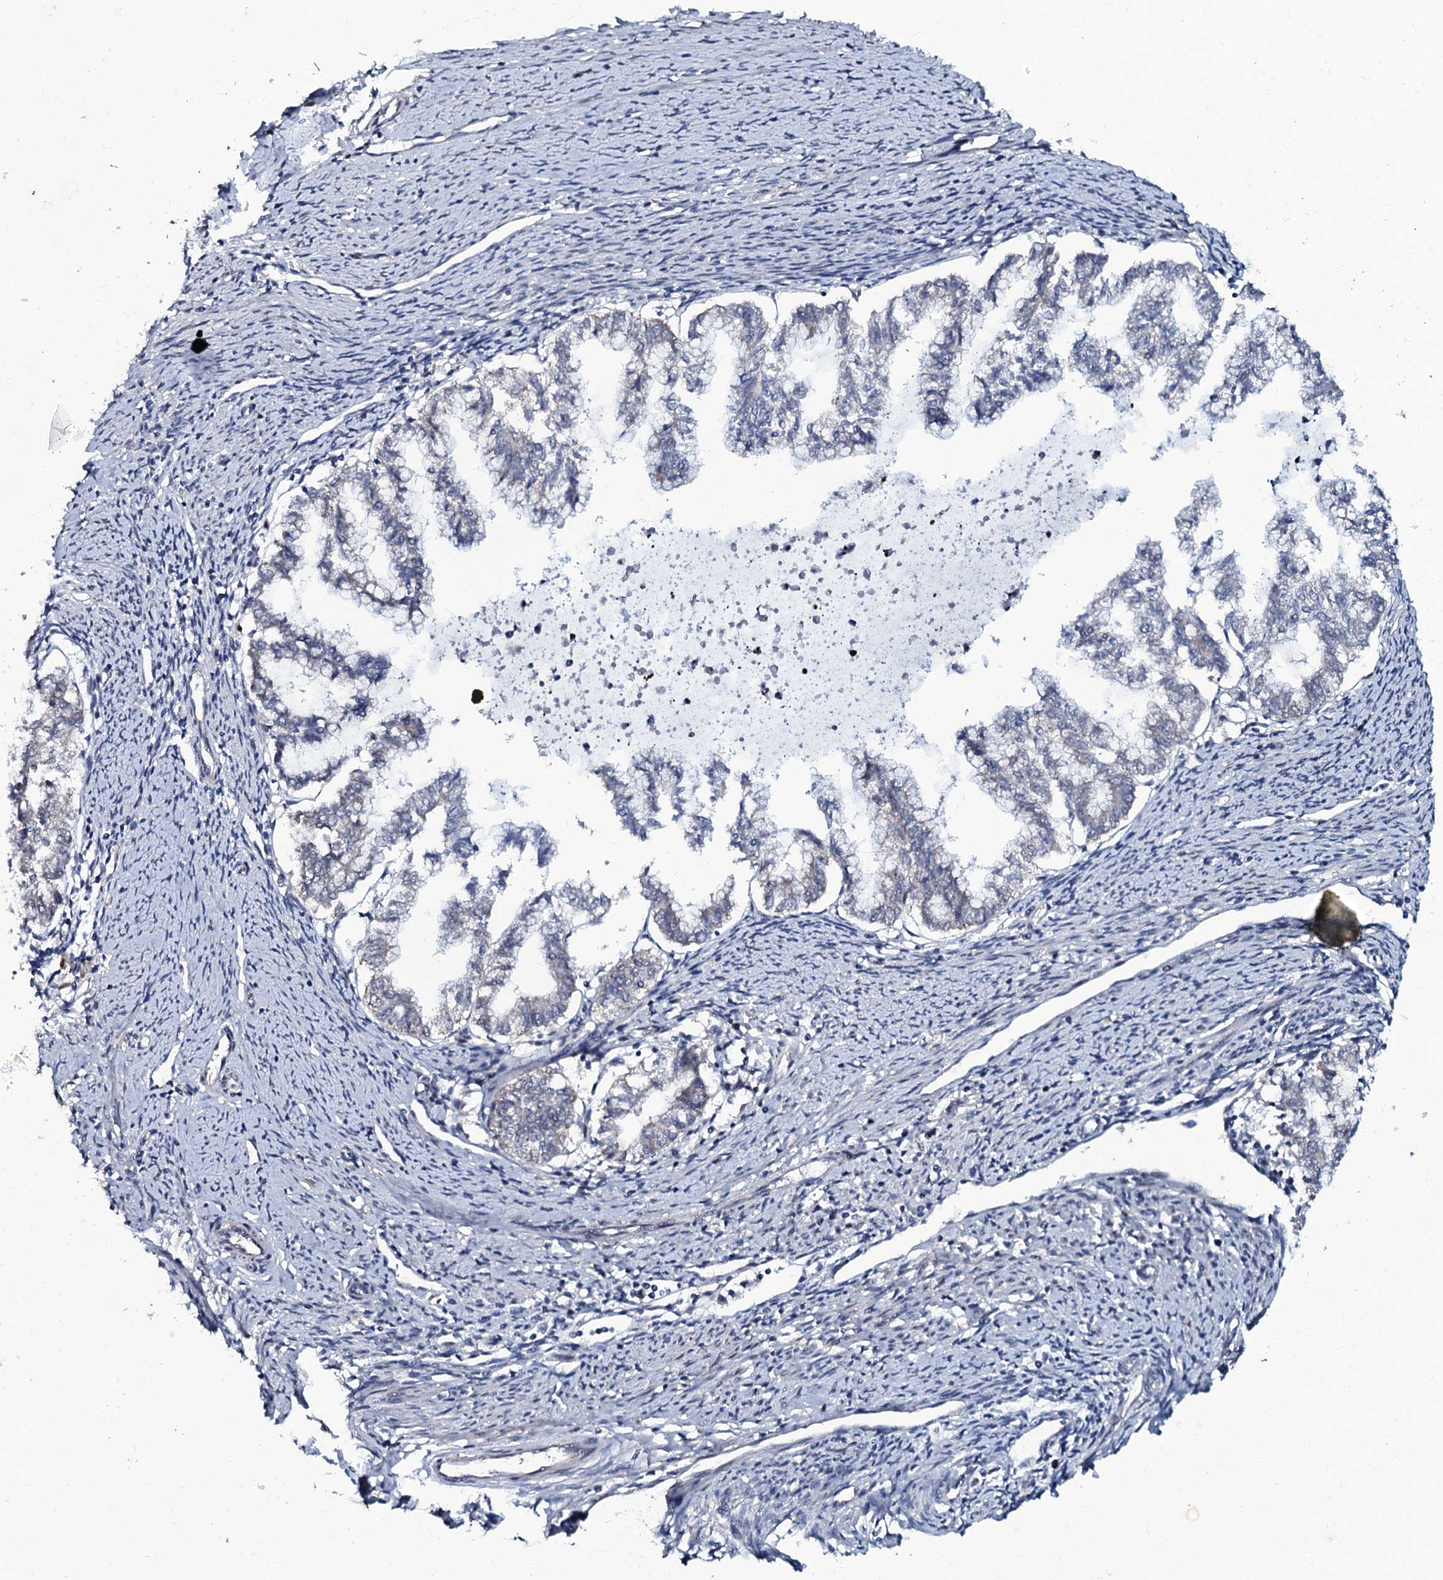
{"staining": {"intensity": "negative", "quantity": "none", "location": "none"}, "tissue": "endometrial cancer", "cell_type": "Tumor cells", "image_type": "cancer", "snomed": [{"axis": "morphology", "description": "Adenocarcinoma, NOS"}, {"axis": "topography", "description": "Endometrium"}], "caption": "This is an immunohistochemistry (IHC) image of endometrial cancer (adenocarcinoma). There is no staining in tumor cells.", "gene": "WIPF3", "patient": {"sex": "female", "age": 79}}